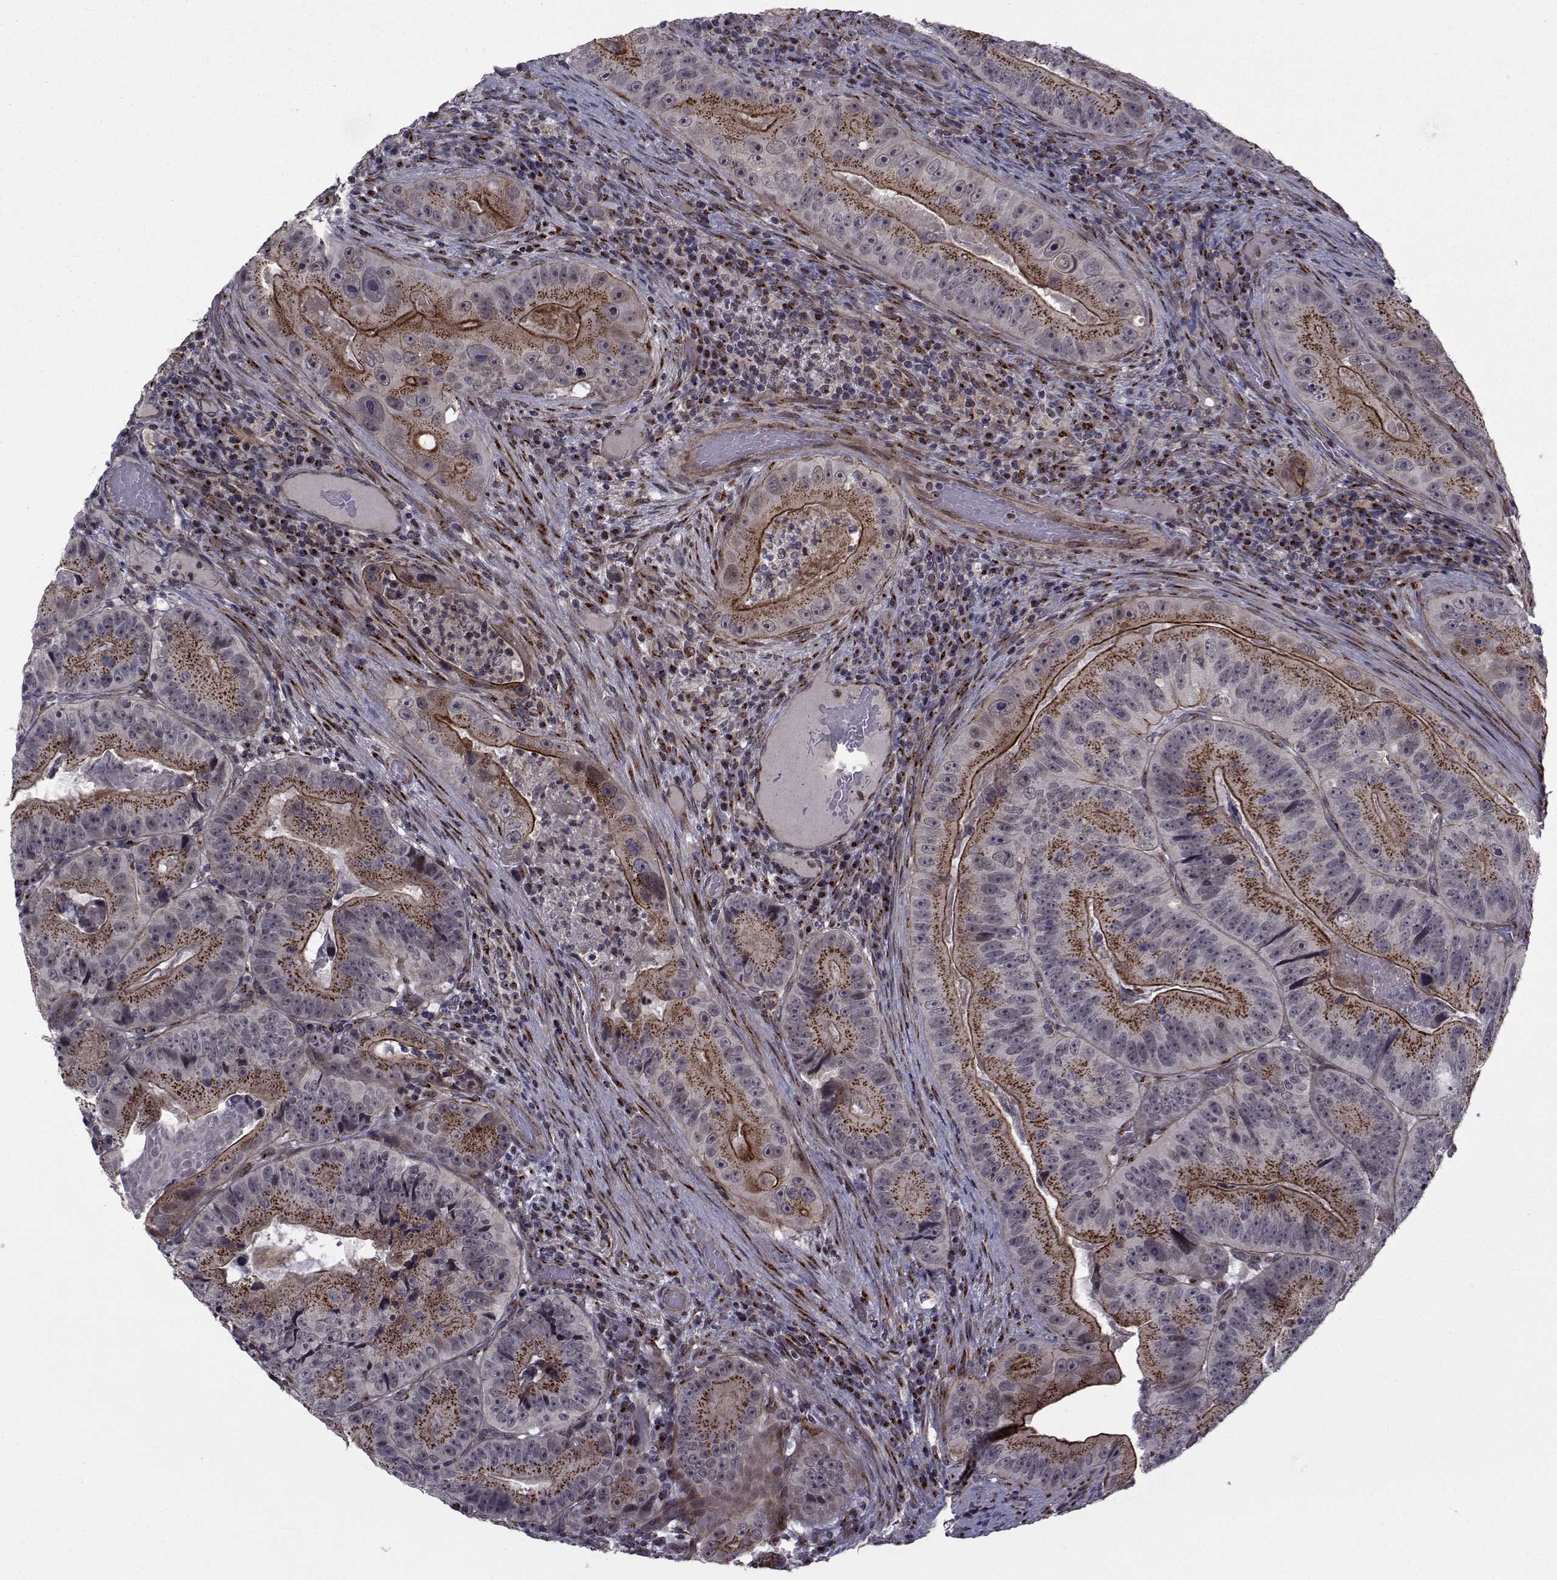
{"staining": {"intensity": "strong", "quantity": "25%-75%", "location": "cytoplasmic/membranous"}, "tissue": "colorectal cancer", "cell_type": "Tumor cells", "image_type": "cancer", "snomed": [{"axis": "morphology", "description": "Adenocarcinoma, NOS"}, {"axis": "topography", "description": "Colon"}], "caption": "Colorectal adenocarcinoma stained for a protein reveals strong cytoplasmic/membranous positivity in tumor cells. Using DAB (brown) and hematoxylin (blue) stains, captured at high magnification using brightfield microscopy.", "gene": "ATP6V1C2", "patient": {"sex": "female", "age": 86}}